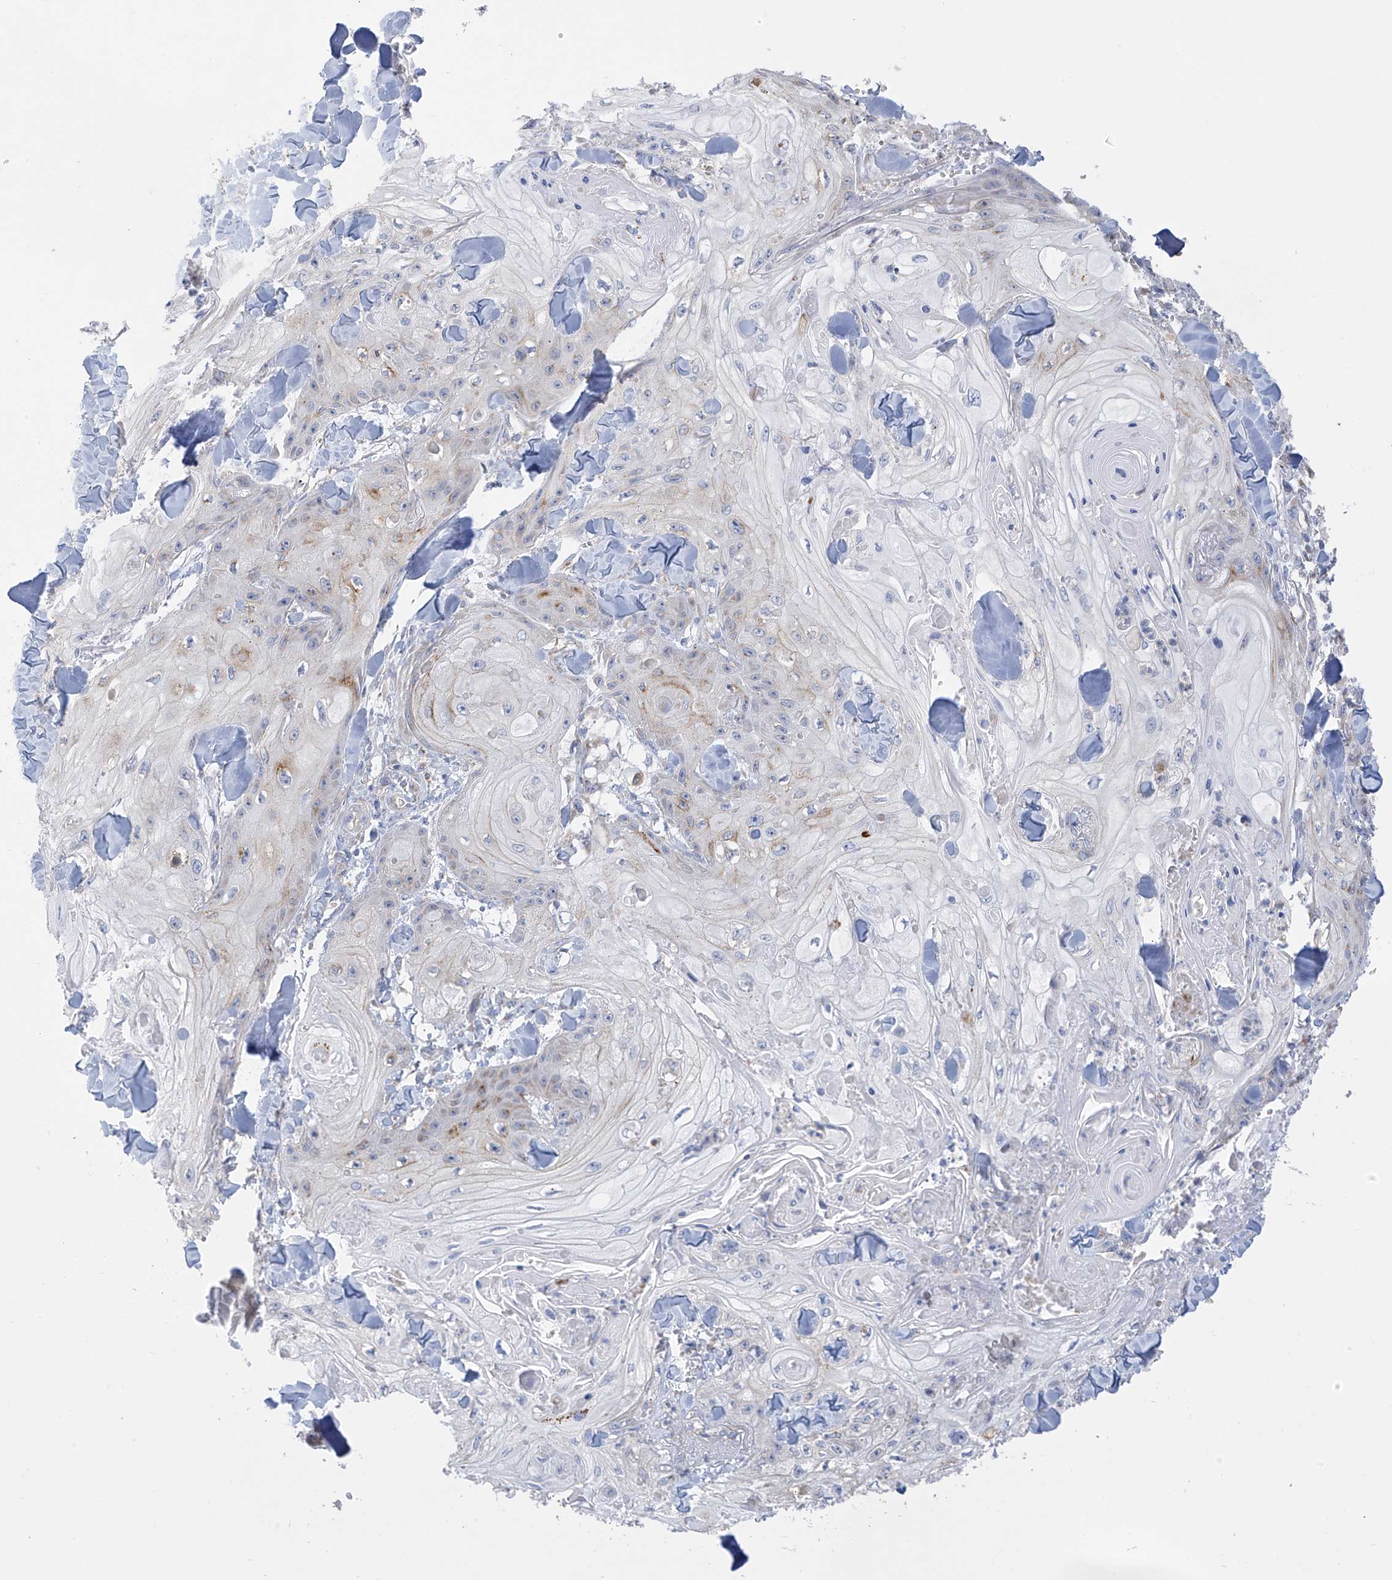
{"staining": {"intensity": "moderate", "quantity": "<25%", "location": "cytoplasmic/membranous"}, "tissue": "skin cancer", "cell_type": "Tumor cells", "image_type": "cancer", "snomed": [{"axis": "morphology", "description": "Squamous cell carcinoma, NOS"}, {"axis": "topography", "description": "Skin"}], "caption": "Immunohistochemical staining of human skin cancer exhibits low levels of moderate cytoplasmic/membranous expression in about <25% of tumor cells.", "gene": "ITM2B", "patient": {"sex": "male", "age": 74}}